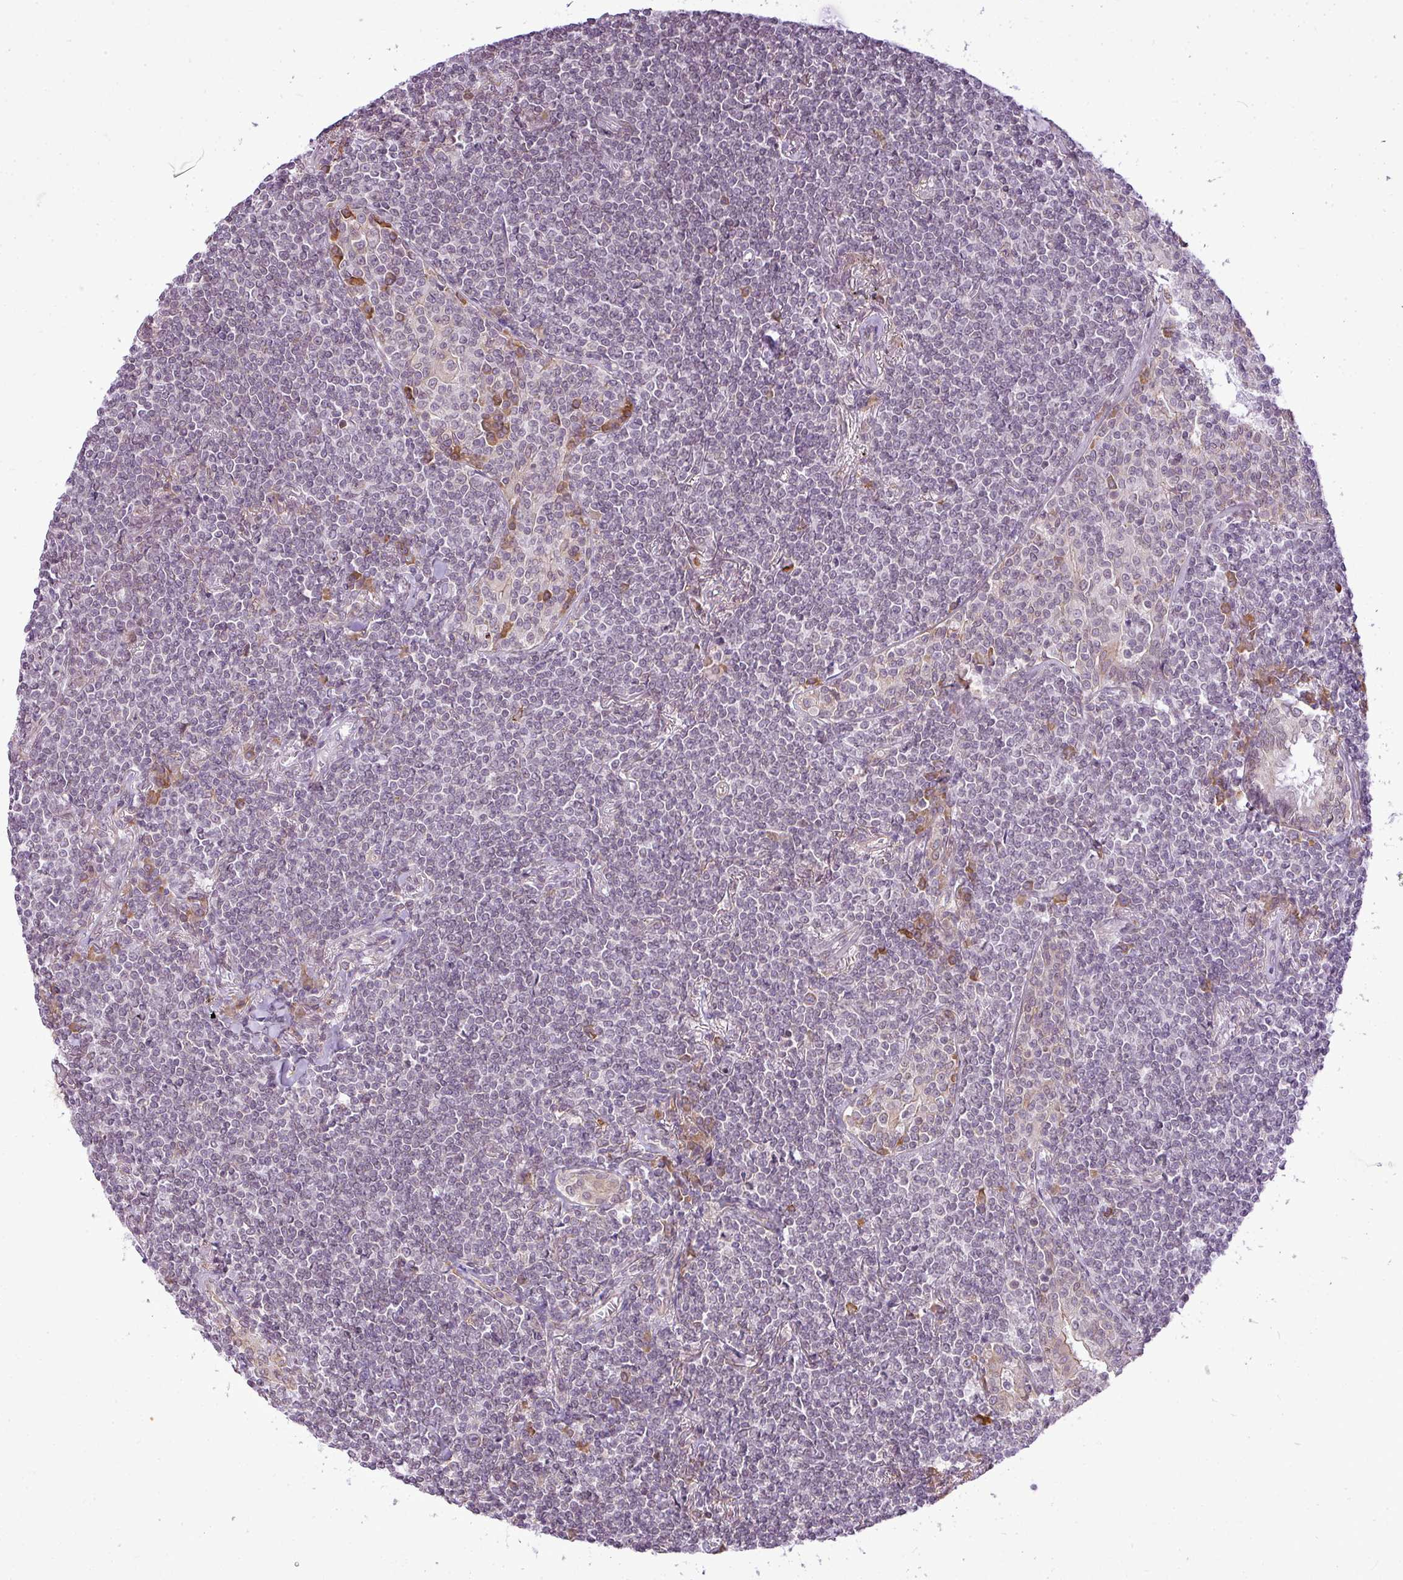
{"staining": {"intensity": "negative", "quantity": "none", "location": "none"}, "tissue": "lymphoma", "cell_type": "Tumor cells", "image_type": "cancer", "snomed": [{"axis": "morphology", "description": "Malignant lymphoma, non-Hodgkin's type, Low grade"}, {"axis": "topography", "description": "Lung"}], "caption": "DAB immunohistochemical staining of lymphoma demonstrates no significant staining in tumor cells. (Brightfield microscopy of DAB immunohistochemistry (IHC) at high magnification).", "gene": "COX18", "patient": {"sex": "female", "age": 71}}